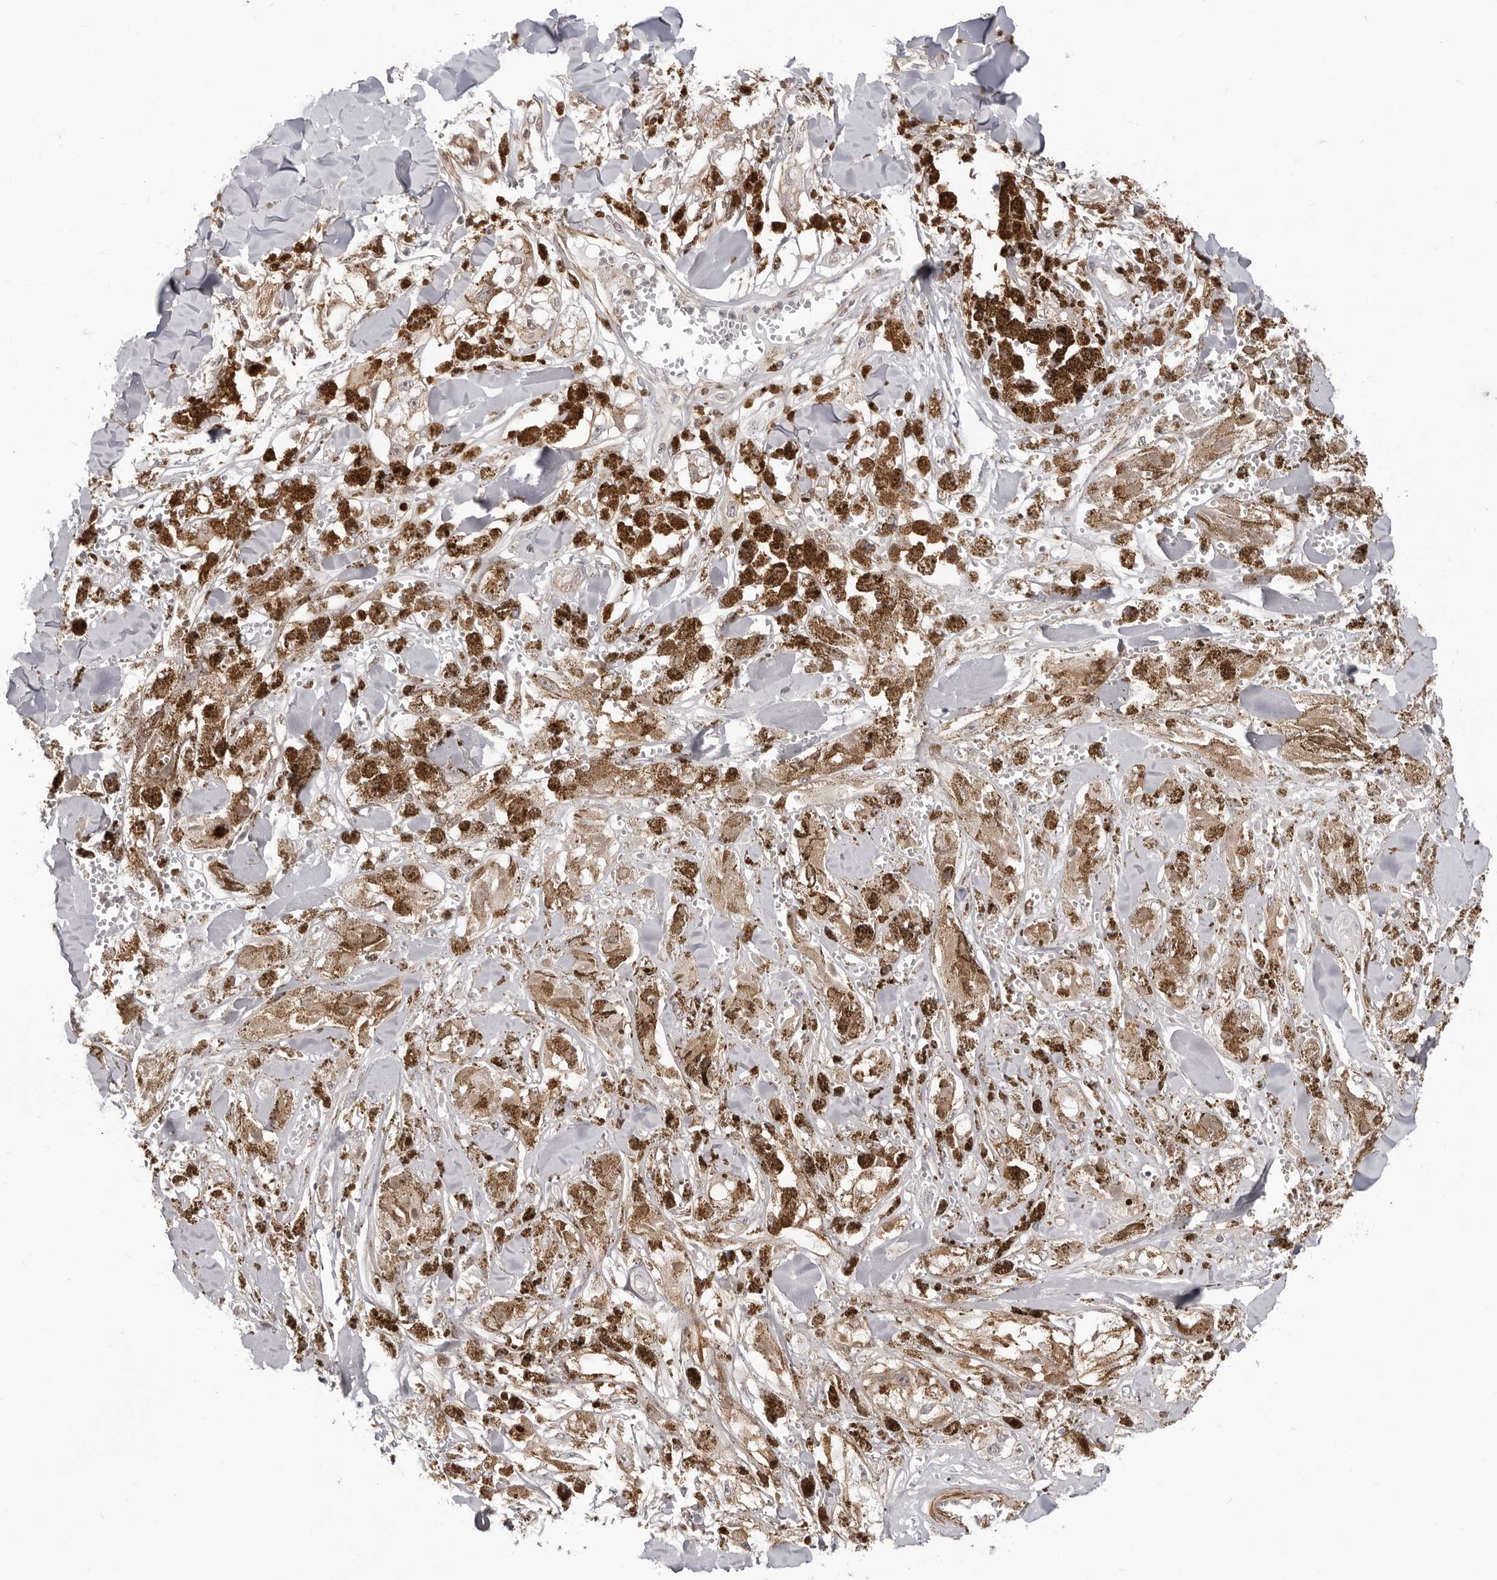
{"staining": {"intensity": "moderate", "quantity": ">75%", "location": "cytoplasmic/membranous"}, "tissue": "melanoma", "cell_type": "Tumor cells", "image_type": "cancer", "snomed": [{"axis": "morphology", "description": "Malignant melanoma, NOS"}, {"axis": "topography", "description": "Skin"}], "caption": "Malignant melanoma tissue displays moderate cytoplasmic/membranous staining in approximately >75% of tumor cells", "gene": "UNK", "patient": {"sex": "male", "age": 88}}